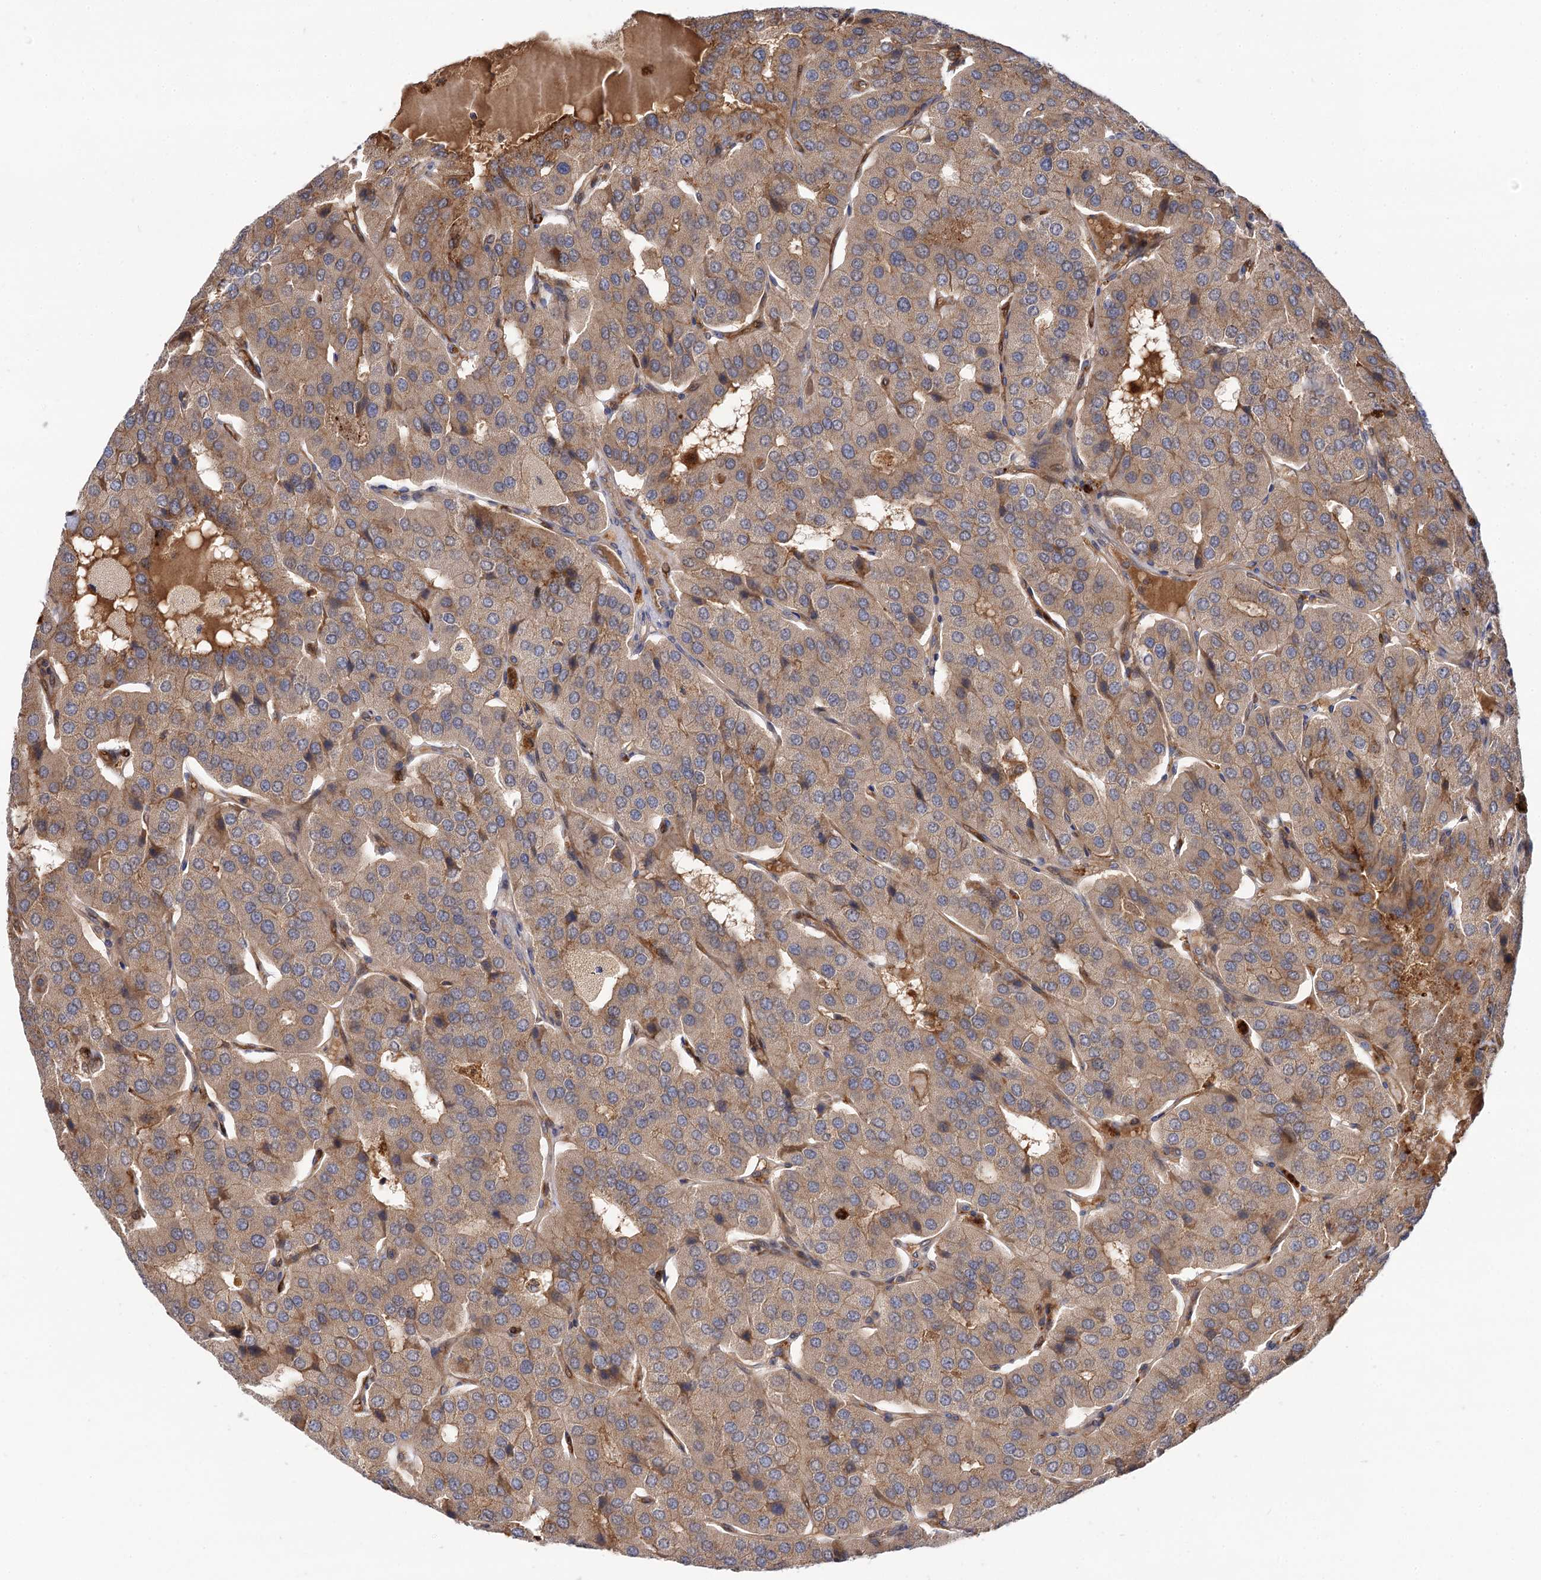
{"staining": {"intensity": "weak", "quantity": ">75%", "location": "cytoplasmic/membranous"}, "tissue": "parathyroid gland", "cell_type": "Glandular cells", "image_type": "normal", "snomed": [{"axis": "morphology", "description": "Normal tissue, NOS"}, {"axis": "morphology", "description": "Adenoma, NOS"}, {"axis": "topography", "description": "Parathyroid gland"}], "caption": "The photomicrograph displays staining of normal parathyroid gland, revealing weak cytoplasmic/membranous protein staining (brown color) within glandular cells.", "gene": "PATL1", "patient": {"sex": "female", "age": 86}}